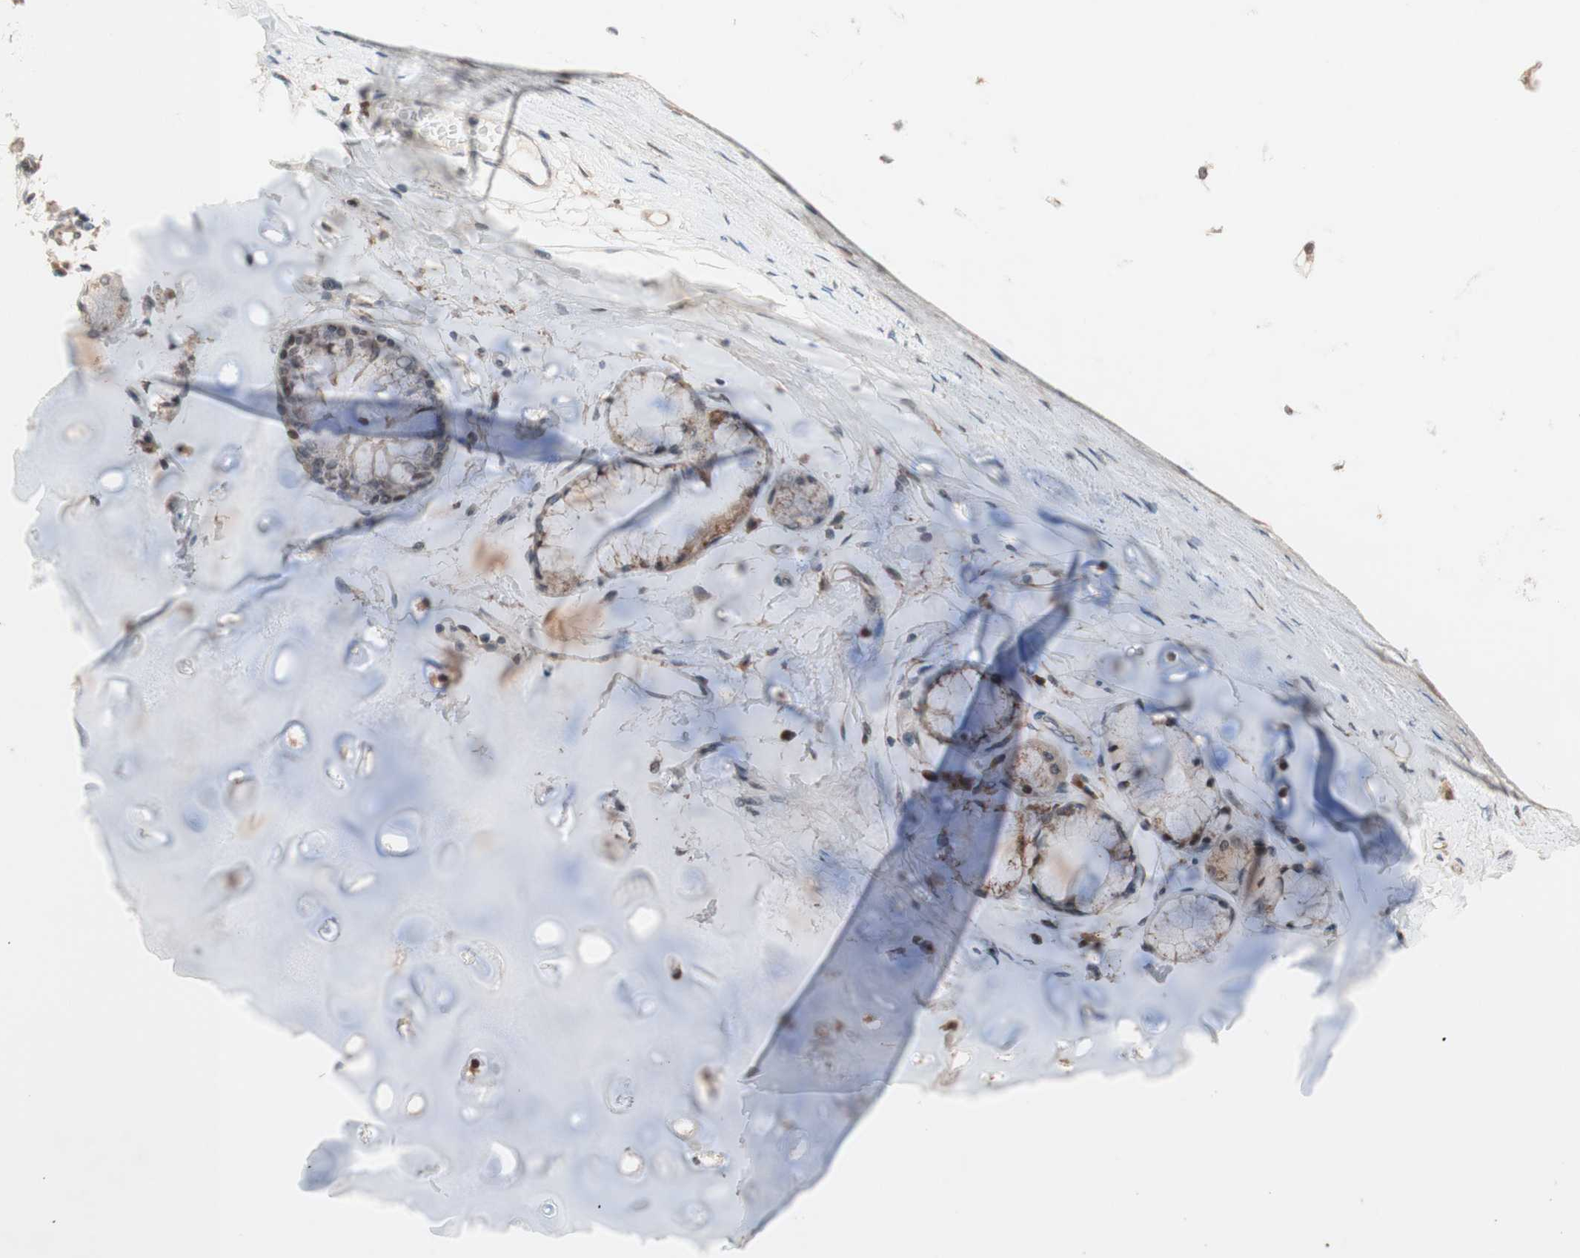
{"staining": {"intensity": "weak", "quantity": ">75%", "location": "cytoplasmic/membranous"}, "tissue": "adipose tissue", "cell_type": "Adipocytes", "image_type": "normal", "snomed": [{"axis": "morphology", "description": "Normal tissue, NOS"}, {"axis": "topography", "description": "Bronchus"}], "caption": "Protein staining displays weak cytoplasmic/membranous expression in about >75% of adipocytes in benign adipose tissue. The protein is shown in brown color, while the nuclei are stained blue.", "gene": "CCNC", "patient": {"sex": "female", "age": 73}}